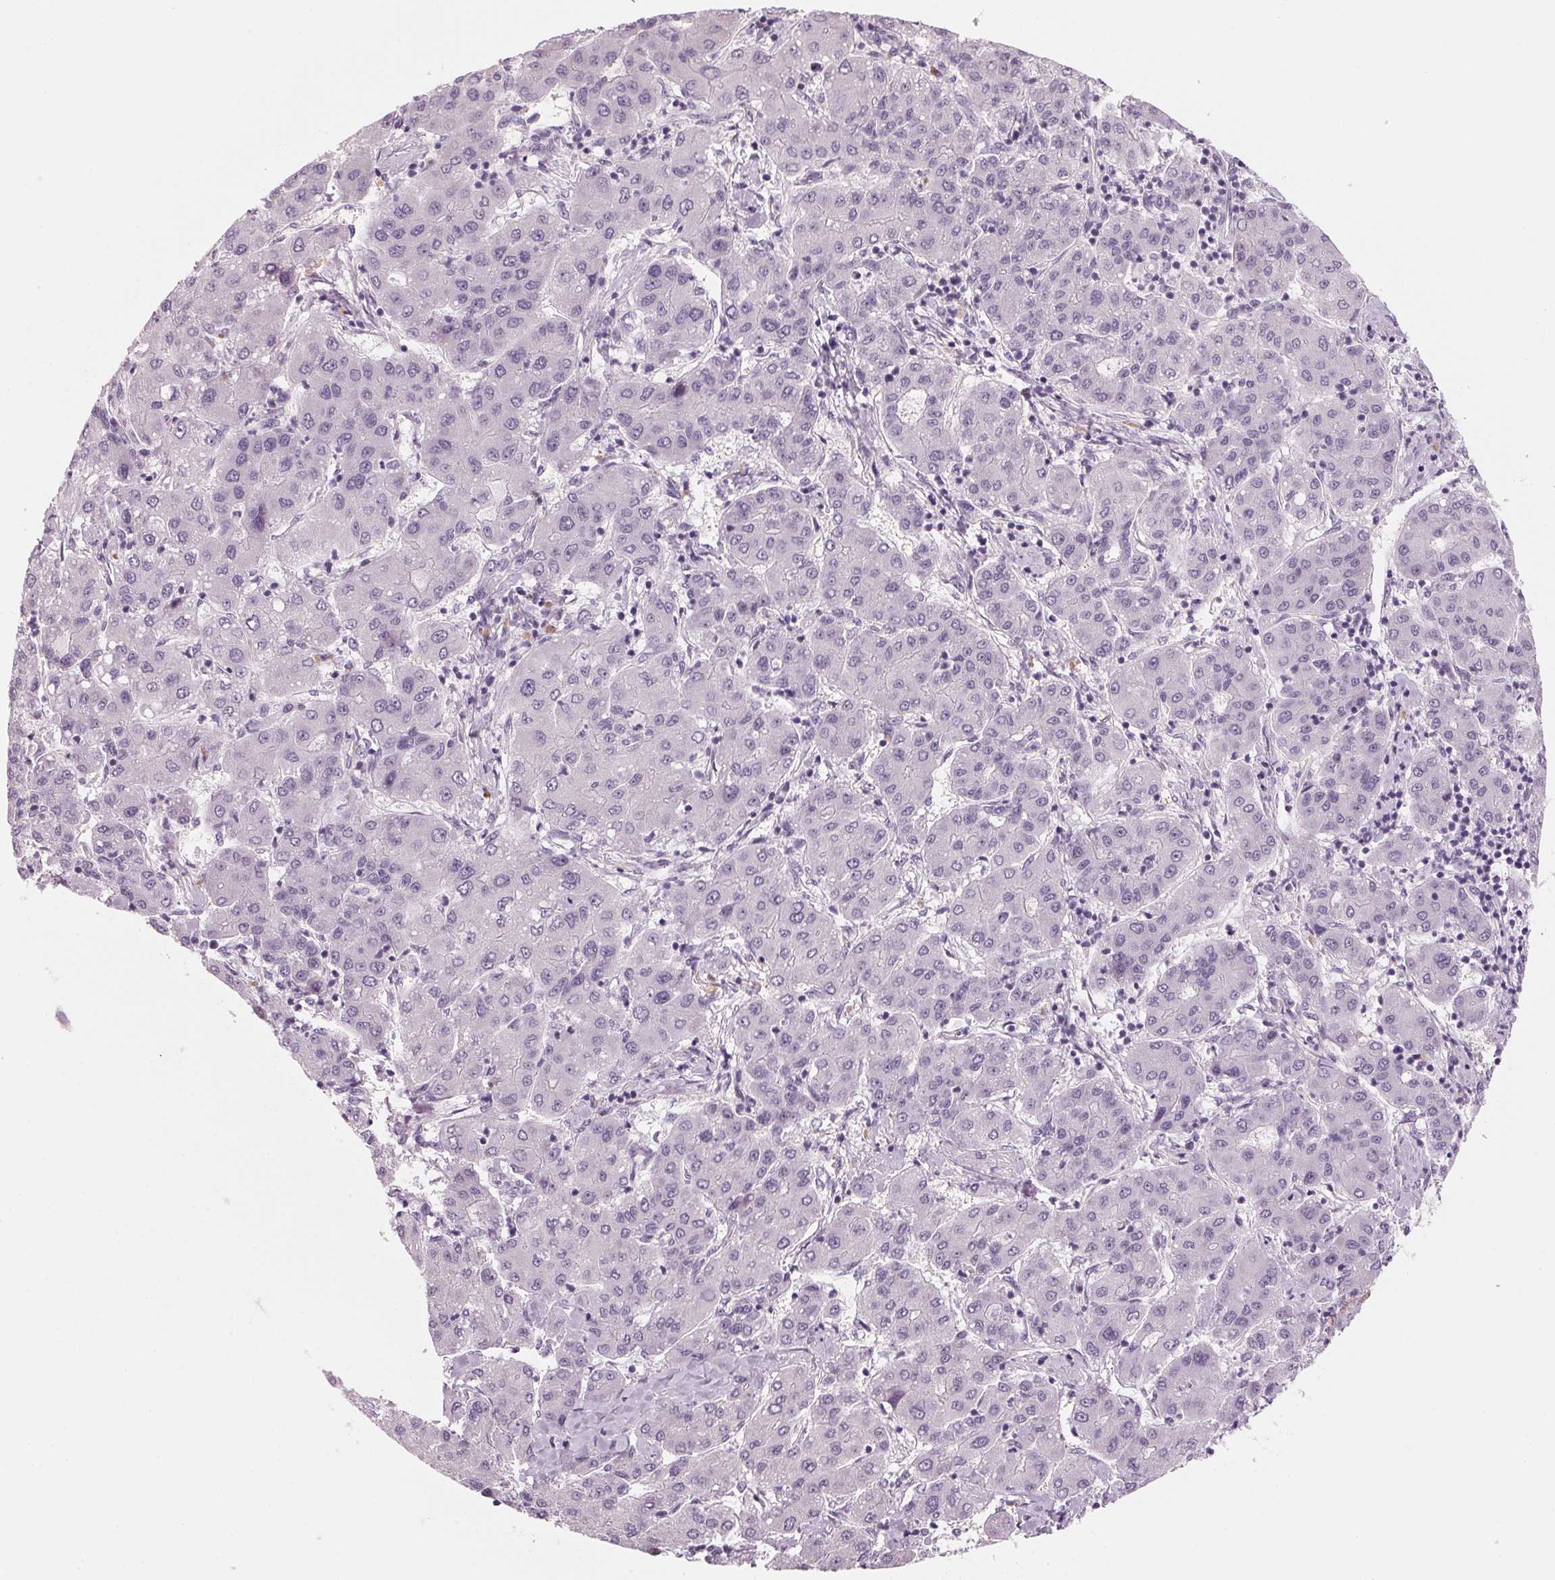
{"staining": {"intensity": "negative", "quantity": "none", "location": "none"}, "tissue": "liver cancer", "cell_type": "Tumor cells", "image_type": "cancer", "snomed": [{"axis": "morphology", "description": "Carcinoma, Hepatocellular, NOS"}, {"axis": "topography", "description": "Liver"}], "caption": "A high-resolution micrograph shows immunohistochemistry staining of liver cancer (hepatocellular carcinoma), which demonstrates no significant expression in tumor cells.", "gene": "DNTTIP2", "patient": {"sex": "male", "age": 65}}